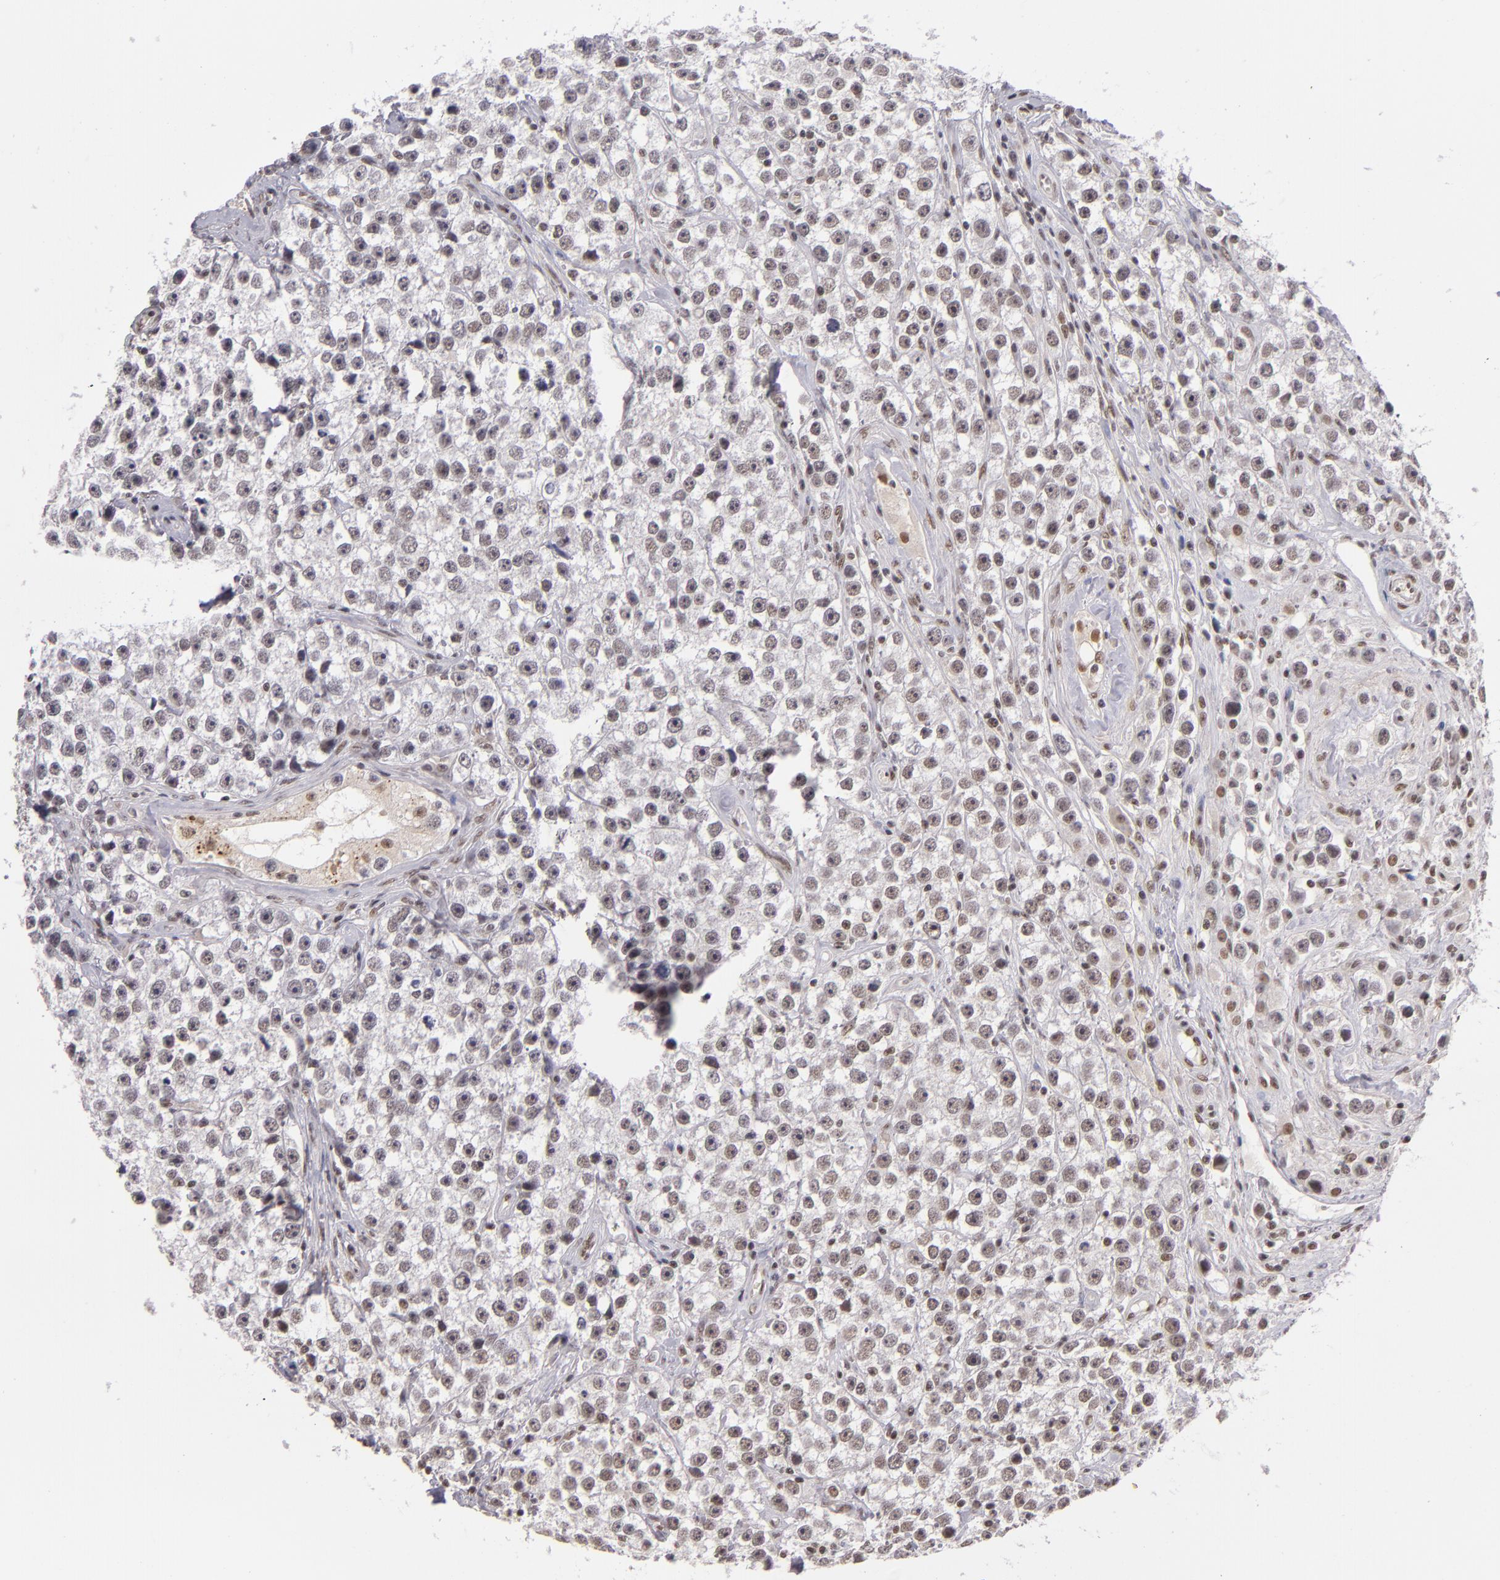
{"staining": {"intensity": "weak", "quantity": "25%-75%", "location": "nuclear"}, "tissue": "testis cancer", "cell_type": "Tumor cells", "image_type": "cancer", "snomed": [{"axis": "morphology", "description": "Seminoma, NOS"}, {"axis": "topography", "description": "Testis"}], "caption": "Weak nuclear expression for a protein is seen in approximately 25%-75% of tumor cells of testis seminoma using IHC.", "gene": "ZNF148", "patient": {"sex": "male", "age": 32}}